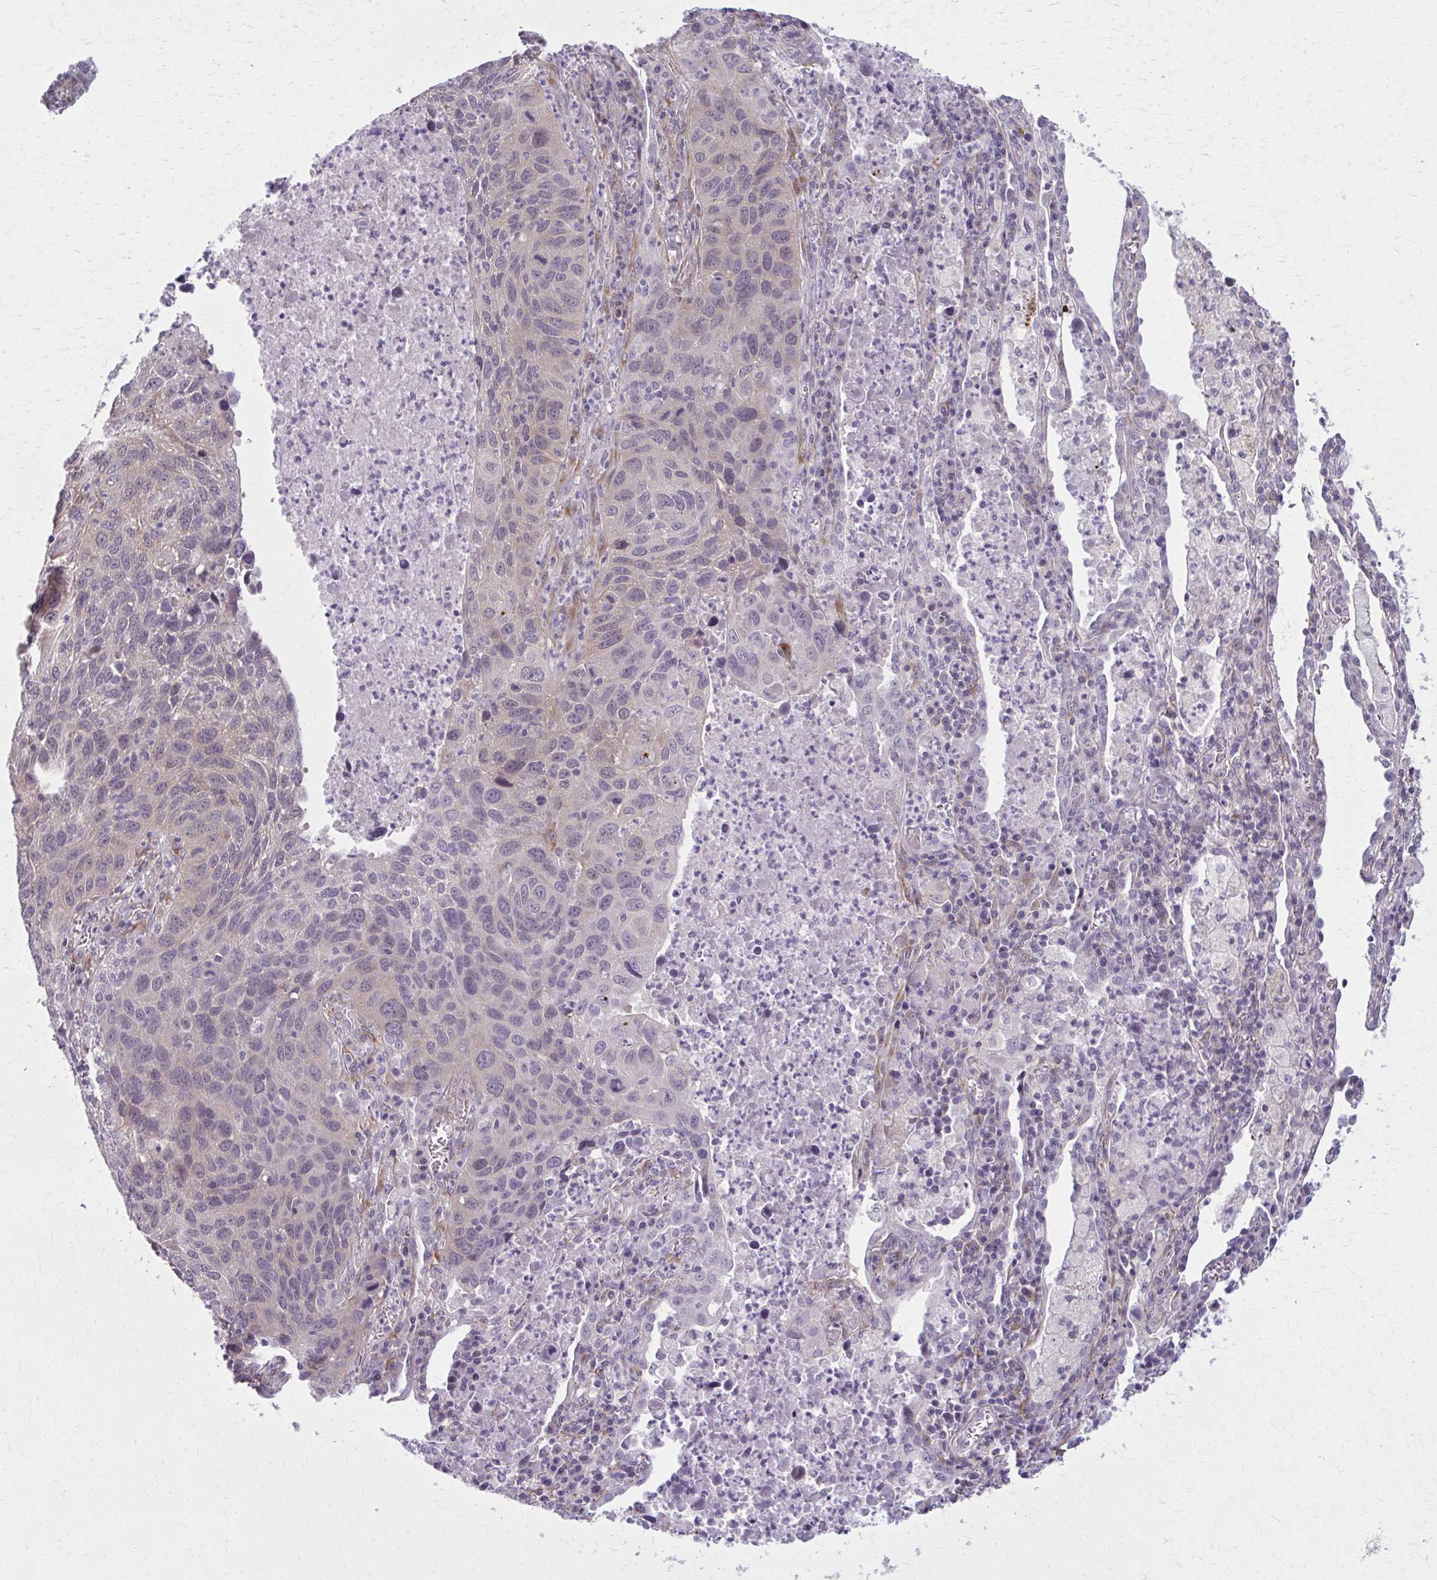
{"staining": {"intensity": "negative", "quantity": "none", "location": "none"}, "tissue": "lung cancer", "cell_type": "Tumor cells", "image_type": "cancer", "snomed": [{"axis": "morphology", "description": "Squamous cell carcinoma, NOS"}, {"axis": "topography", "description": "Lung"}], "caption": "Lung cancer (squamous cell carcinoma) was stained to show a protein in brown. There is no significant positivity in tumor cells.", "gene": "NUMBL", "patient": {"sex": "female", "age": 61}}